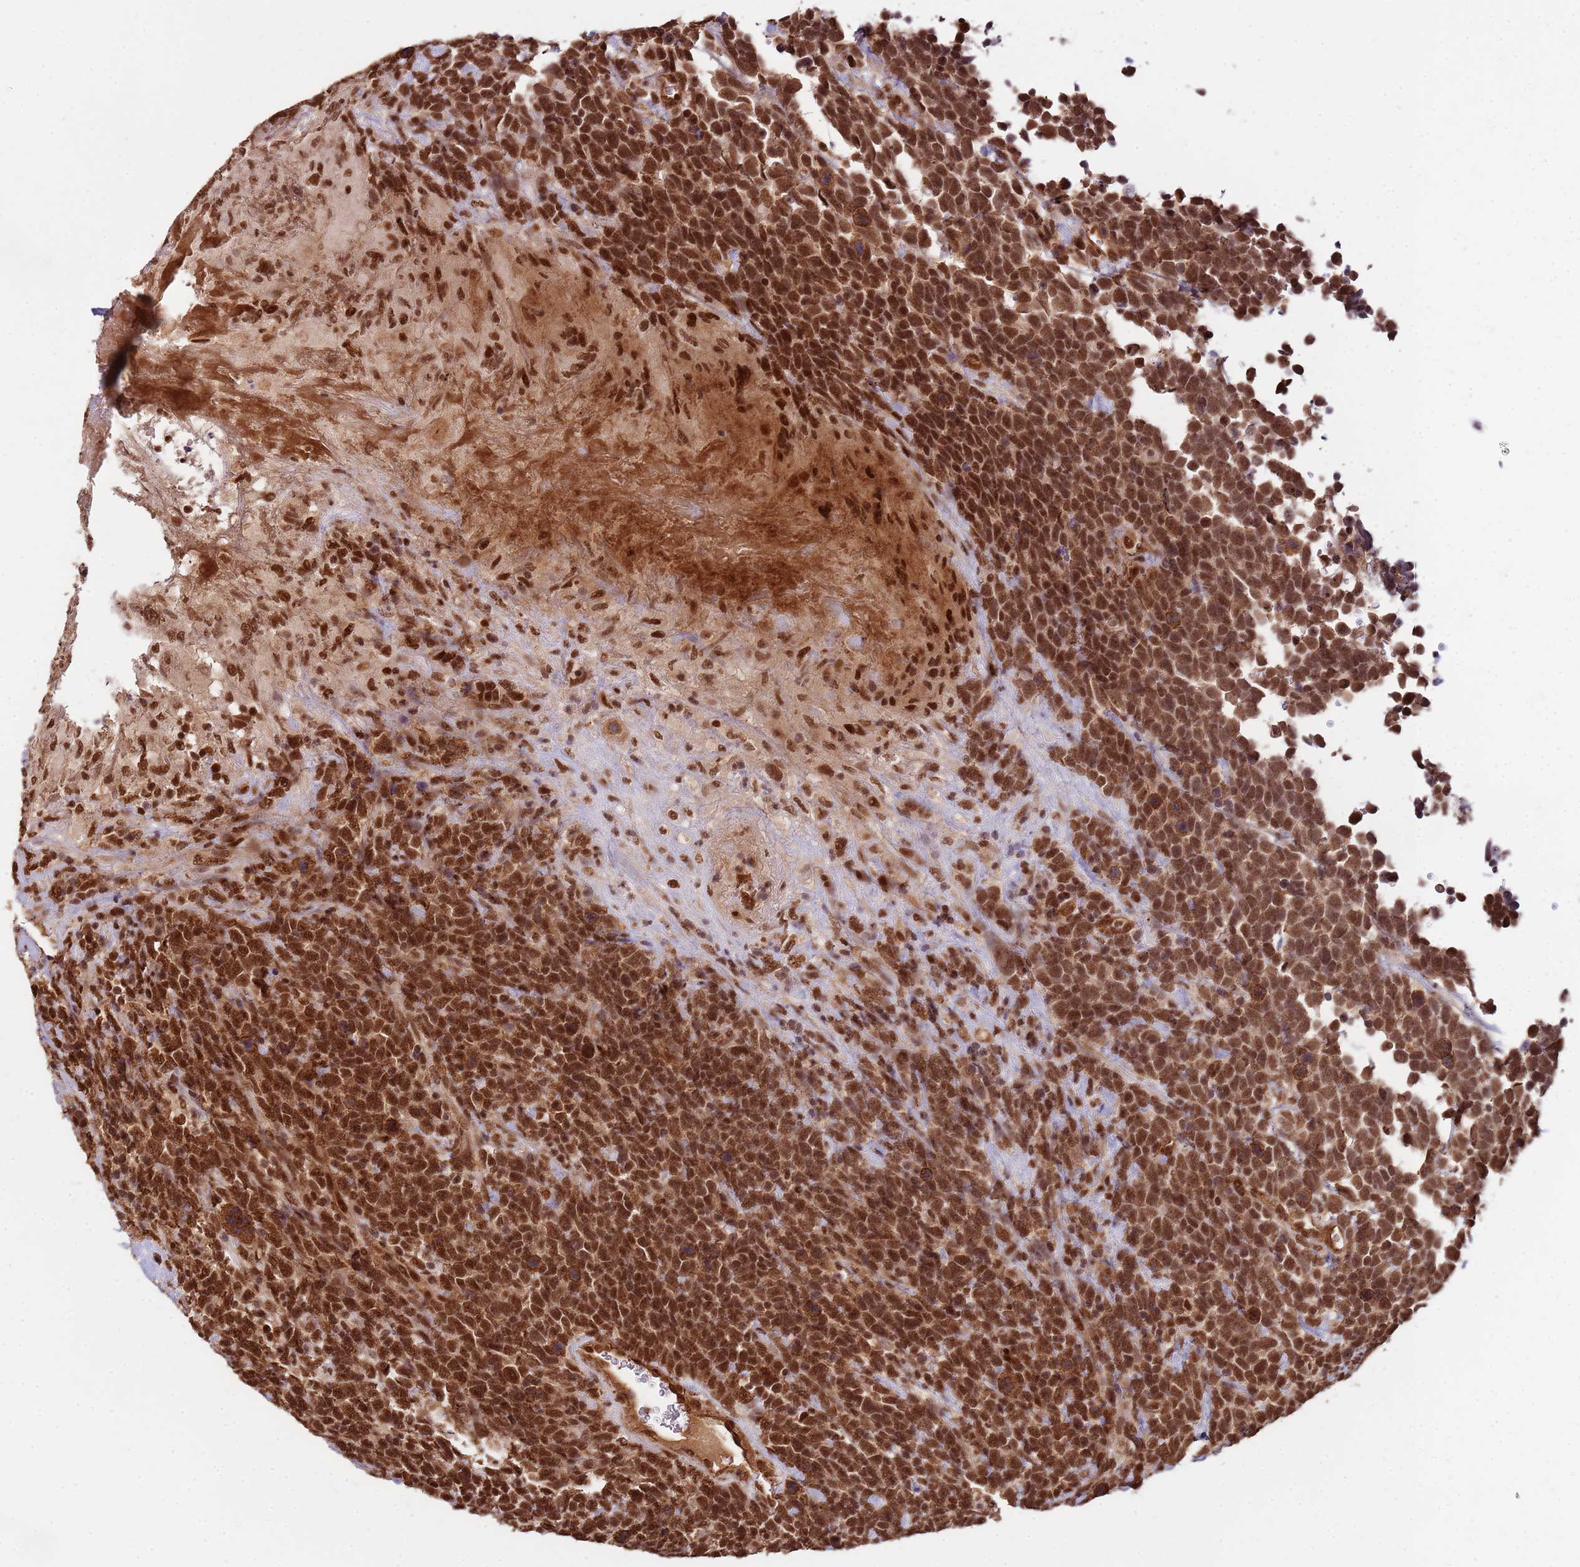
{"staining": {"intensity": "strong", "quantity": ">75%", "location": "nuclear"}, "tissue": "urothelial cancer", "cell_type": "Tumor cells", "image_type": "cancer", "snomed": [{"axis": "morphology", "description": "Urothelial carcinoma, High grade"}, {"axis": "topography", "description": "Urinary bladder"}], "caption": "This is an image of immunohistochemistry (IHC) staining of urothelial carcinoma (high-grade), which shows strong positivity in the nuclear of tumor cells.", "gene": "ZBTB12", "patient": {"sex": "female", "age": 82}}